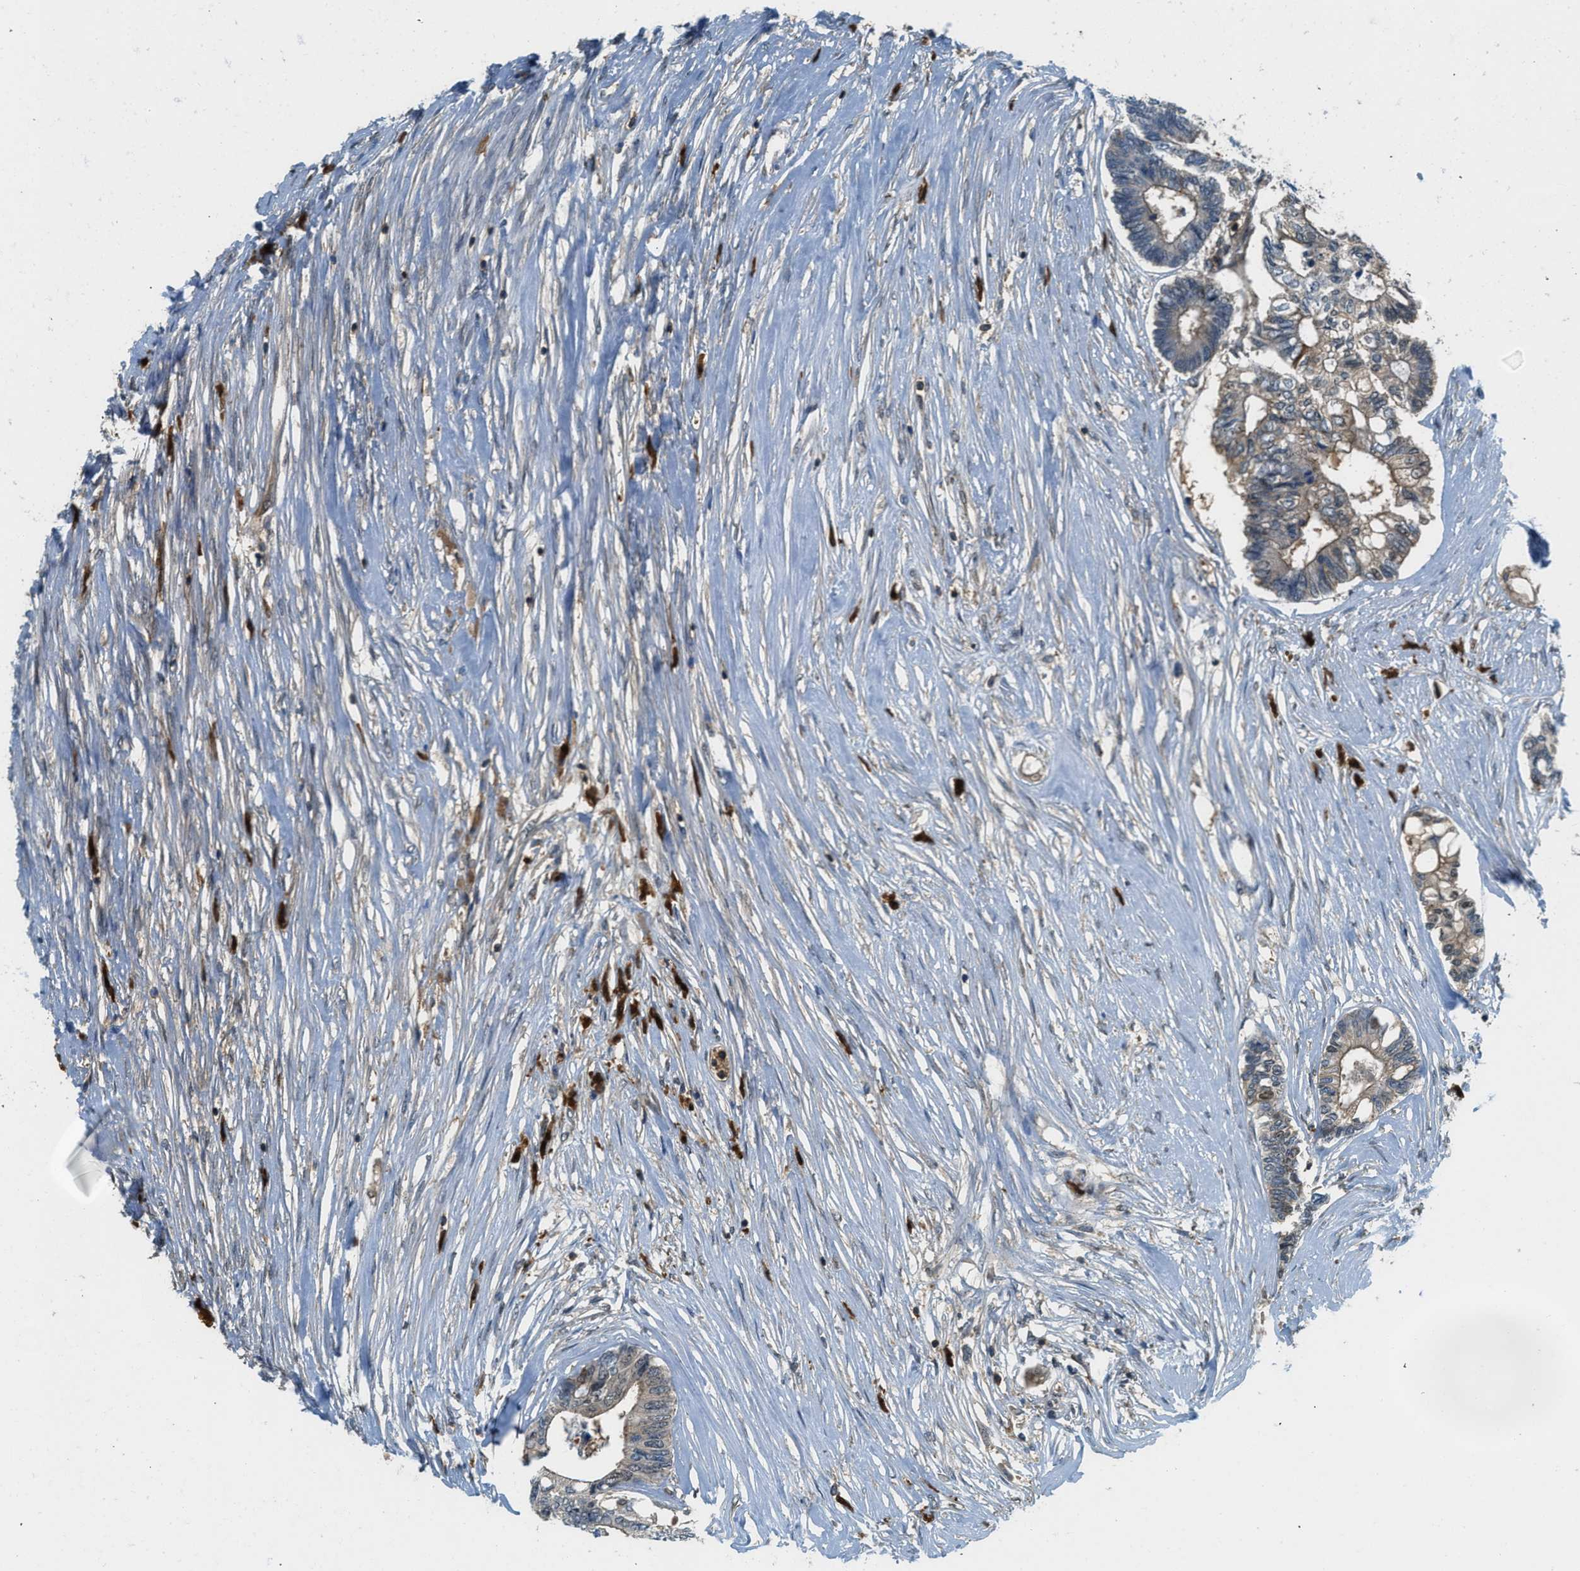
{"staining": {"intensity": "weak", "quantity": ">75%", "location": "cytoplasmic/membranous,nuclear"}, "tissue": "colorectal cancer", "cell_type": "Tumor cells", "image_type": "cancer", "snomed": [{"axis": "morphology", "description": "Adenocarcinoma, NOS"}, {"axis": "topography", "description": "Rectum"}], "caption": "DAB immunohistochemical staining of human colorectal adenocarcinoma shows weak cytoplasmic/membranous and nuclear protein positivity in about >75% of tumor cells.", "gene": "GMPPB", "patient": {"sex": "male", "age": 63}}